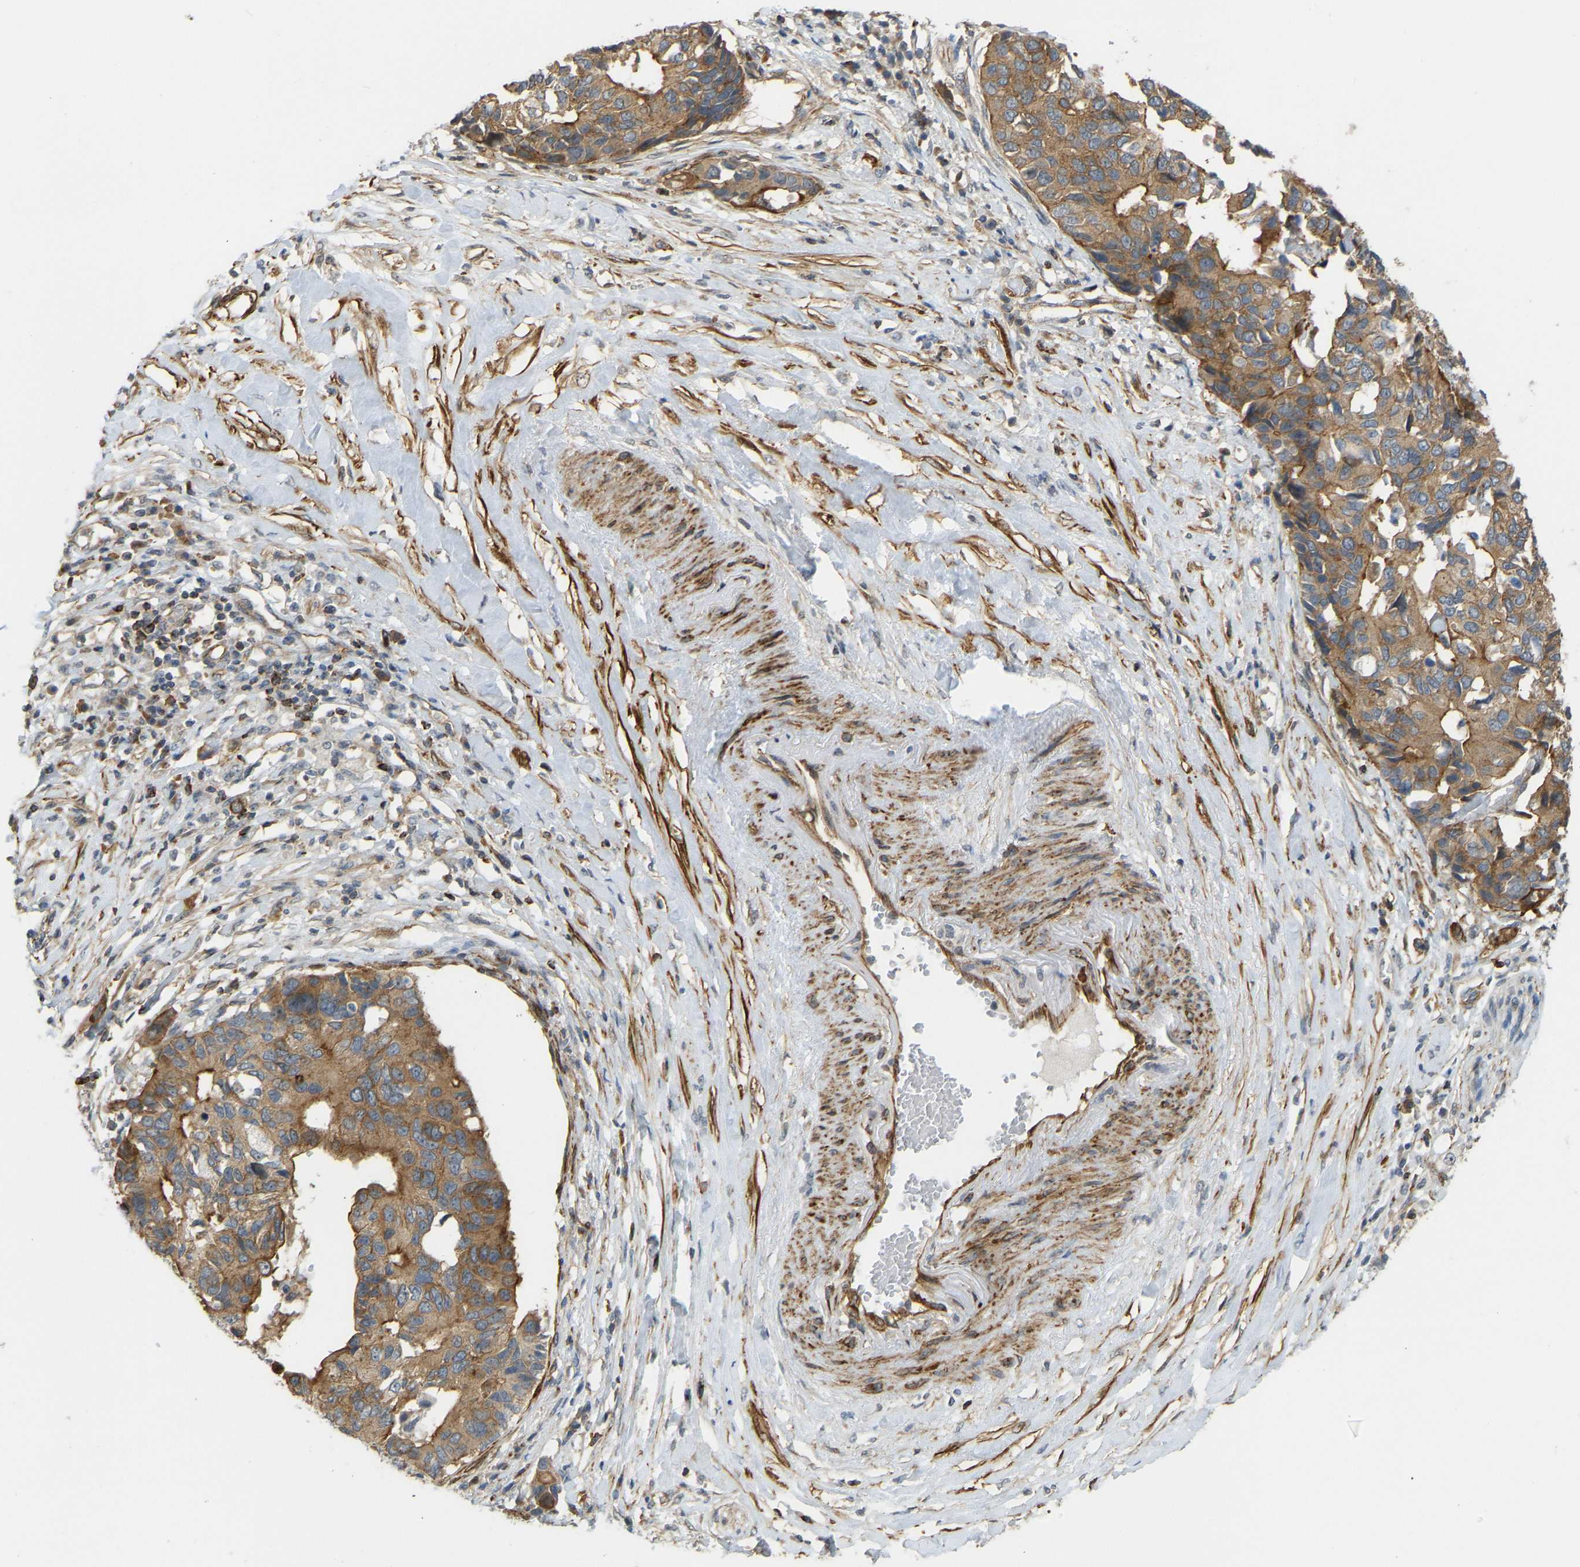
{"staining": {"intensity": "moderate", "quantity": ">75%", "location": "cytoplasmic/membranous"}, "tissue": "pancreatic cancer", "cell_type": "Tumor cells", "image_type": "cancer", "snomed": [{"axis": "morphology", "description": "Adenocarcinoma, NOS"}, {"axis": "topography", "description": "Pancreas"}], "caption": "A photomicrograph of pancreatic cancer stained for a protein demonstrates moderate cytoplasmic/membranous brown staining in tumor cells.", "gene": "KIAA1671", "patient": {"sex": "female", "age": 56}}